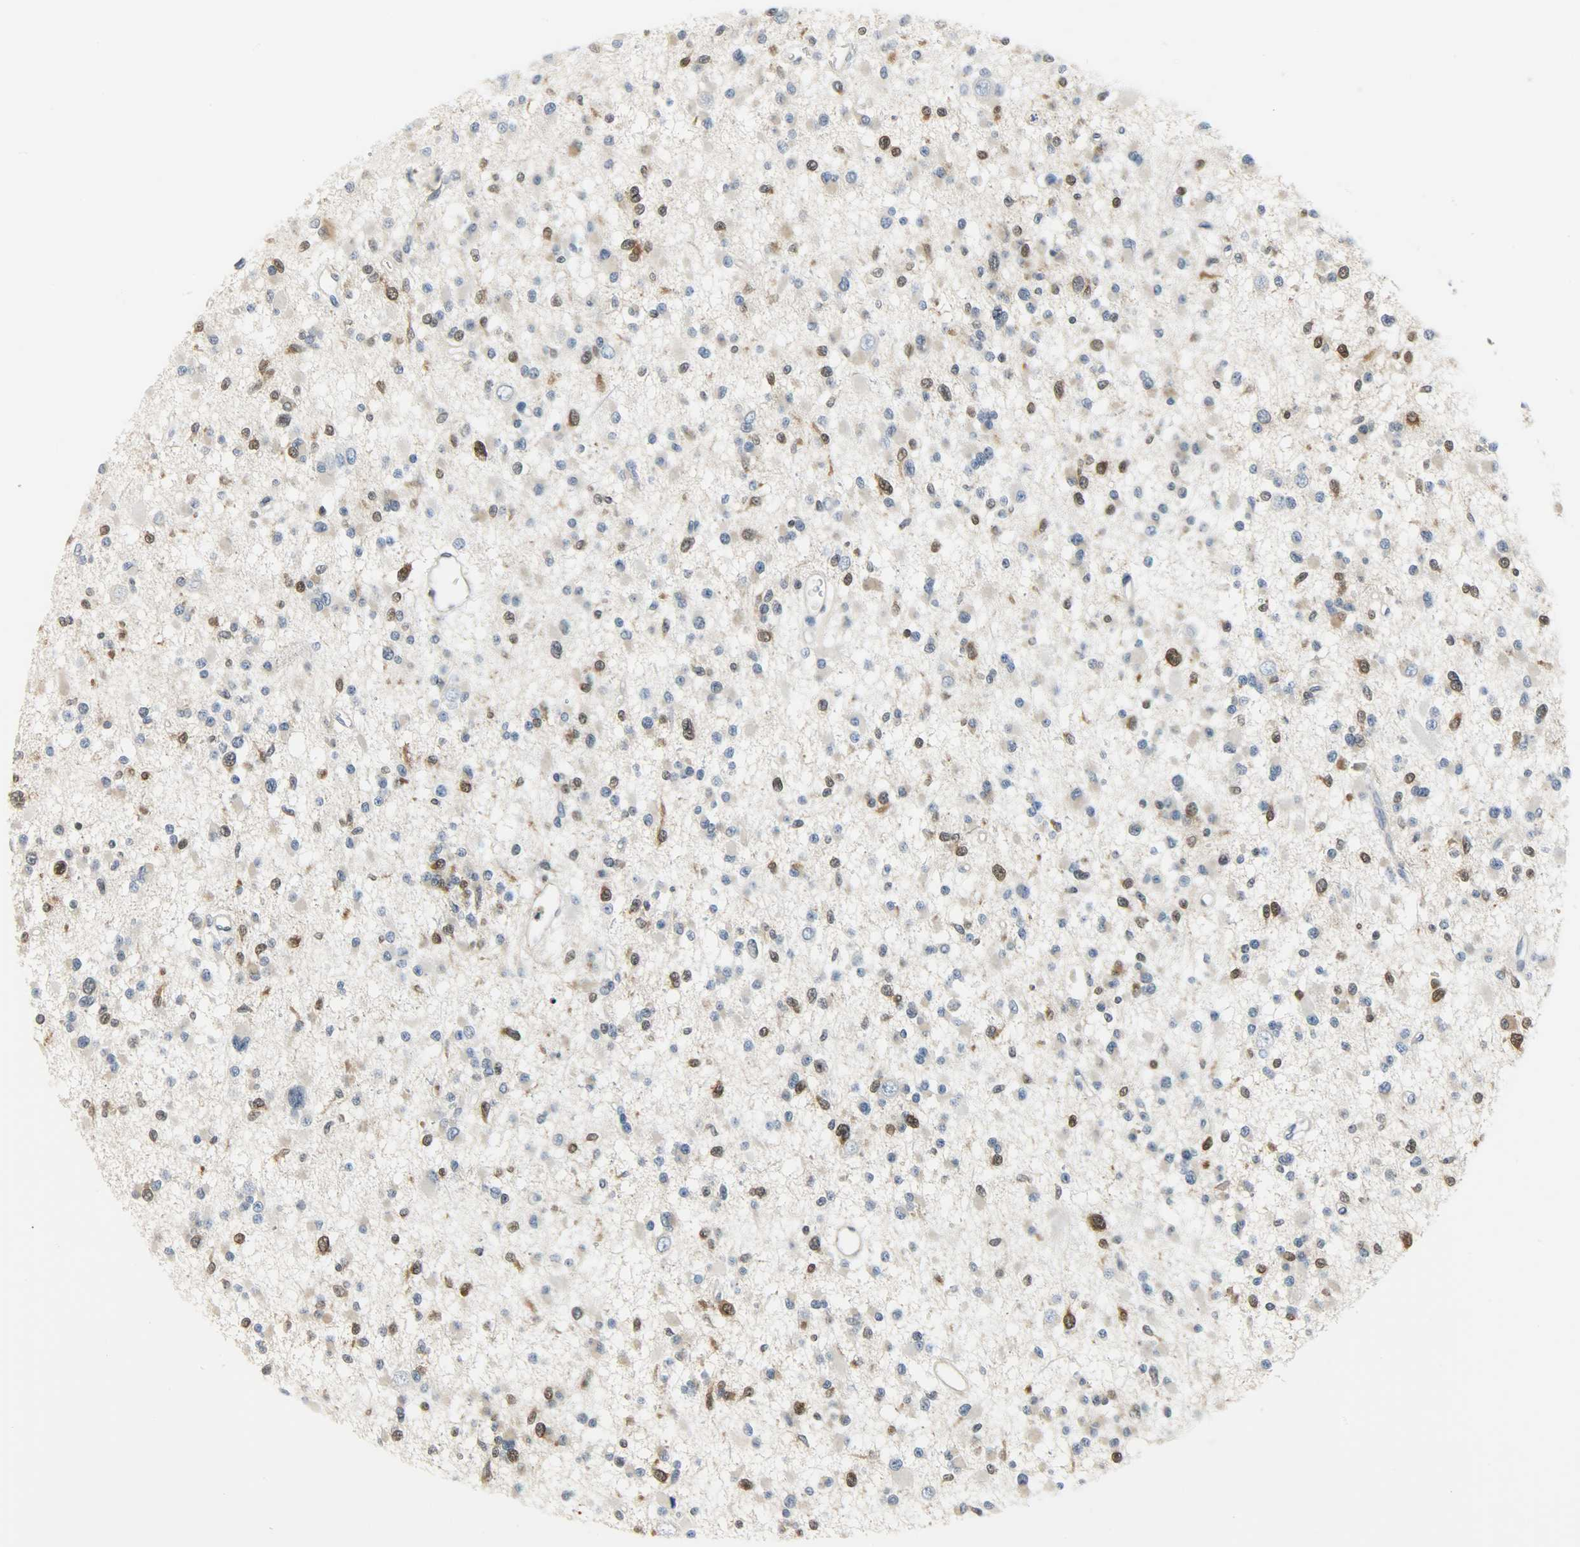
{"staining": {"intensity": "strong", "quantity": "25%-75%", "location": "cytoplasmic/membranous,nuclear"}, "tissue": "glioma", "cell_type": "Tumor cells", "image_type": "cancer", "snomed": [{"axis": "morphology", "description": "Glioma, malignant, Low grade"}, {"axis": "topography", "description": "Brain"}], "caption": "Malignant low-grade glioma tissue demonstrates strong cytoplasmic/membranous and nuclear positivity in about 25%-75% of tumor cells", "gene": "EIF4EBP1", "patient": {"sex": "female", "age": 22}}